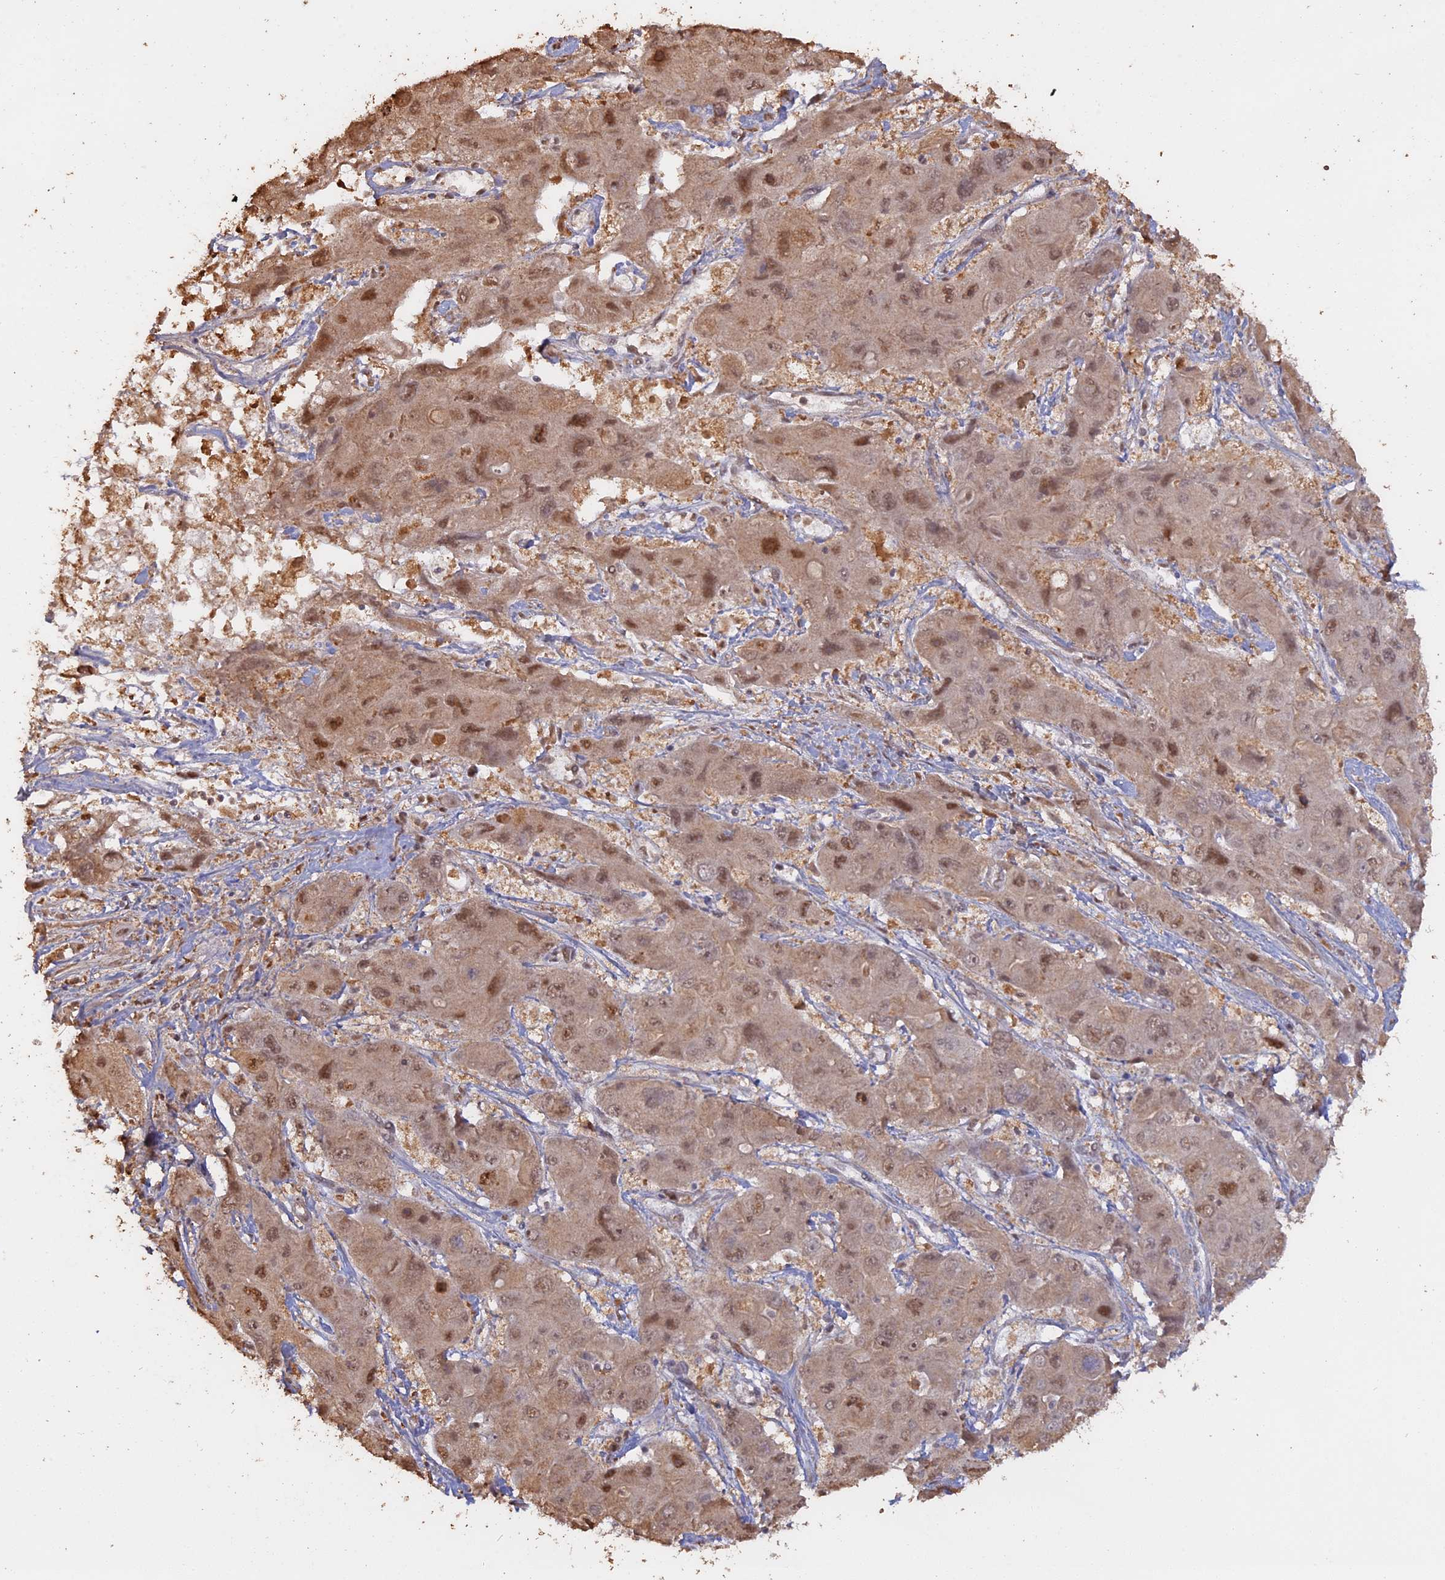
{"staining": {"intensity": "moderate", "quantity": ">75%", "location": "nuclear"}, "tissue": "liver cancer", "cell_type": "Tumor cells", "image_type": "cancer", "snomed": [{"axis": "morphology", "description": "Cholangiocarcinoma"}, {"axis": "topography", "description": "Liver"}], "caption": "This micrograph shows immunohistochemistry (IHC) staining of human liver cancer, with medium moderate nuclear expression in approximately >75% of tumor cells.", "gene": "PSMC6", "patient": {"sex": "male", "age": 67}}